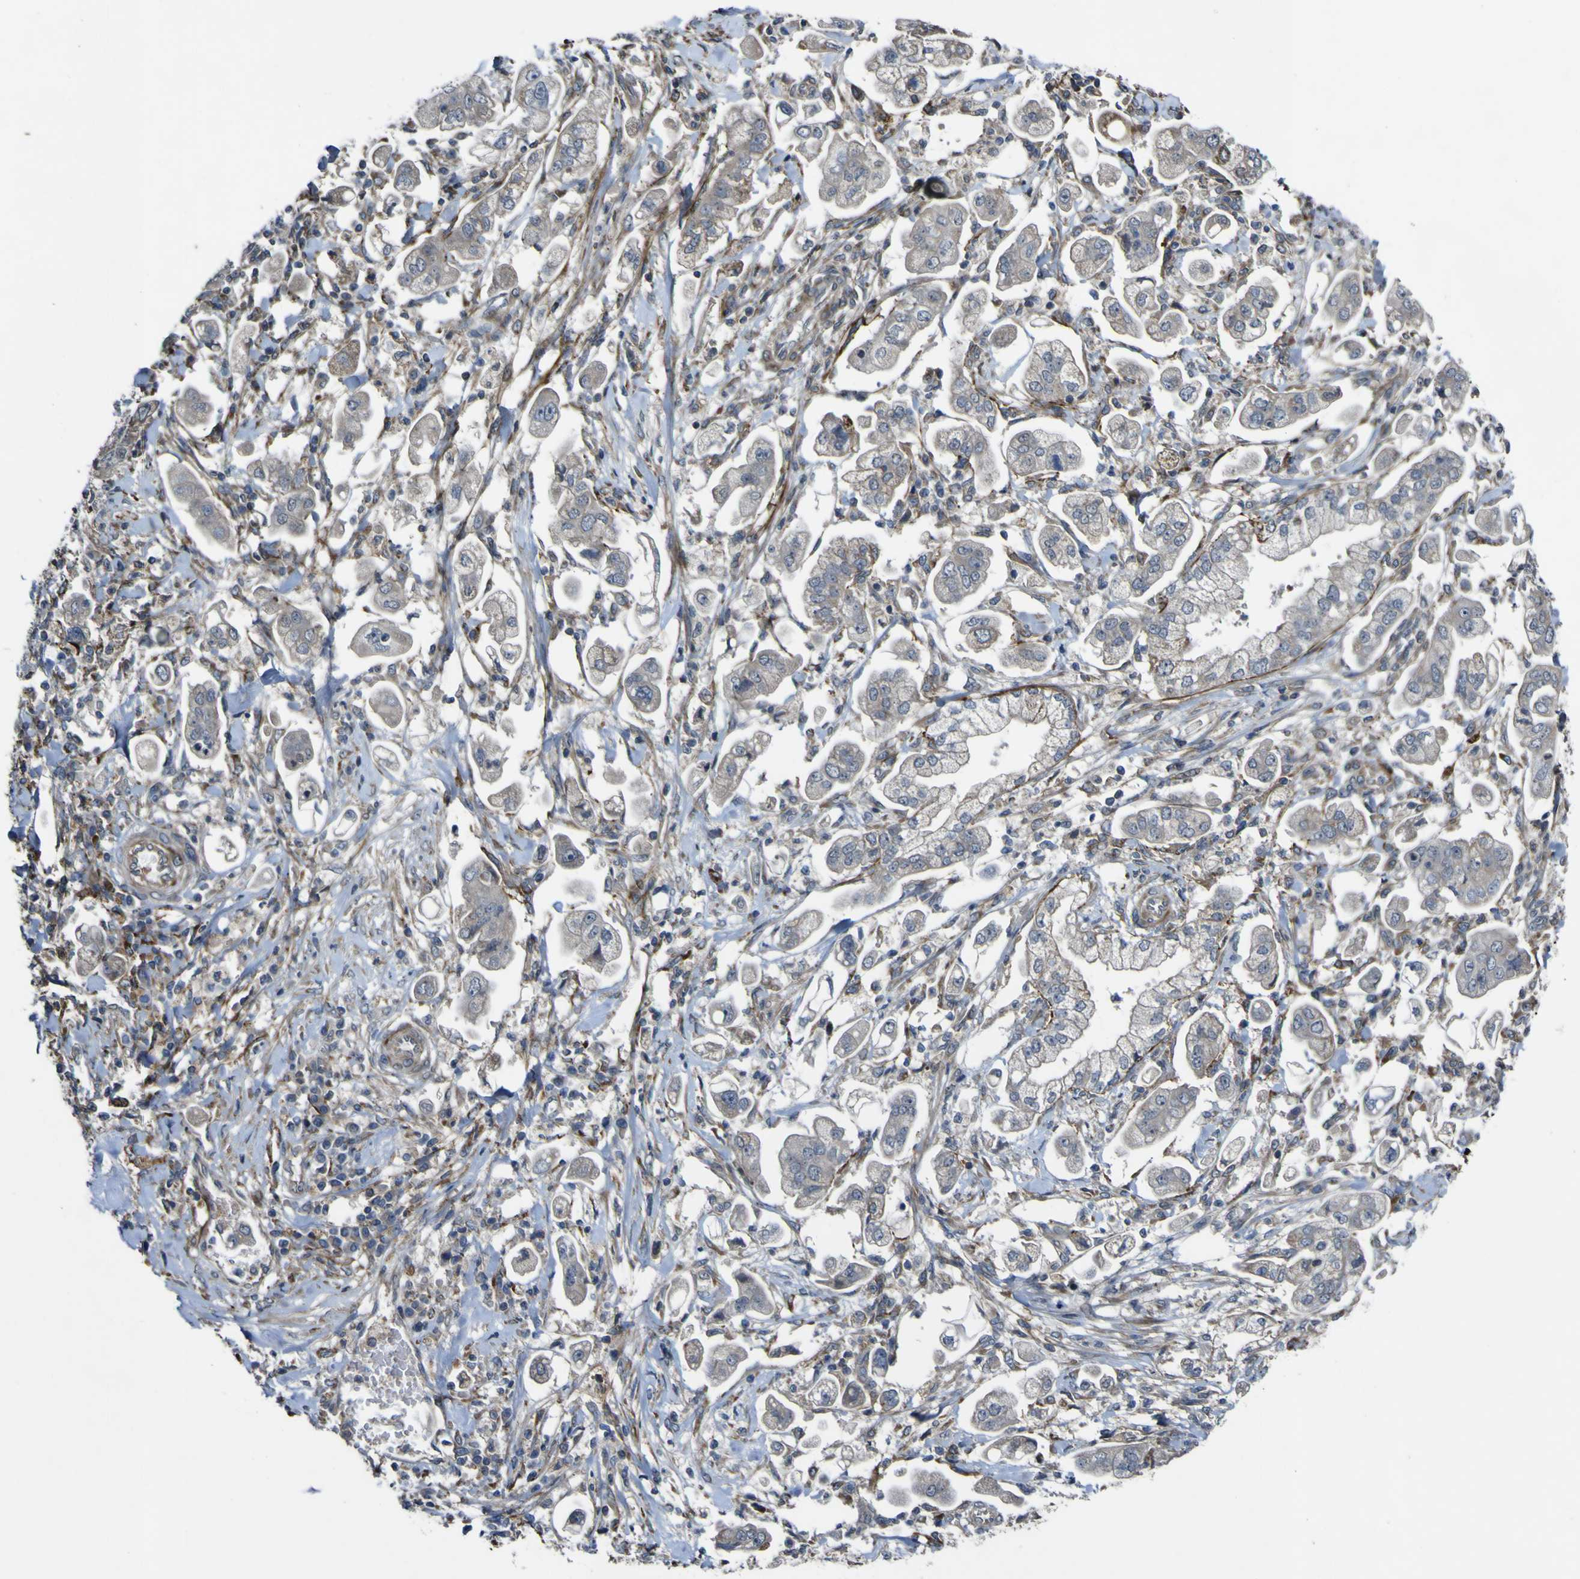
{"staining": {"intensity": "negative", "quantity": "none", "location": "none"}, "tissue": "stomach cancer", "cell_type": "Tumor cells", "image_type": "cancer", "snomed": [{"axis": "morphology", "description": "Adenocarcinoma, NOS"}, {"axis": "topography", "description": "Stomach"}], "caption": "The image reveals no staining of tumor cells in stomach cancer.", "gene": "GPLD1", "patient": {"sex": "male", "age": 62}}